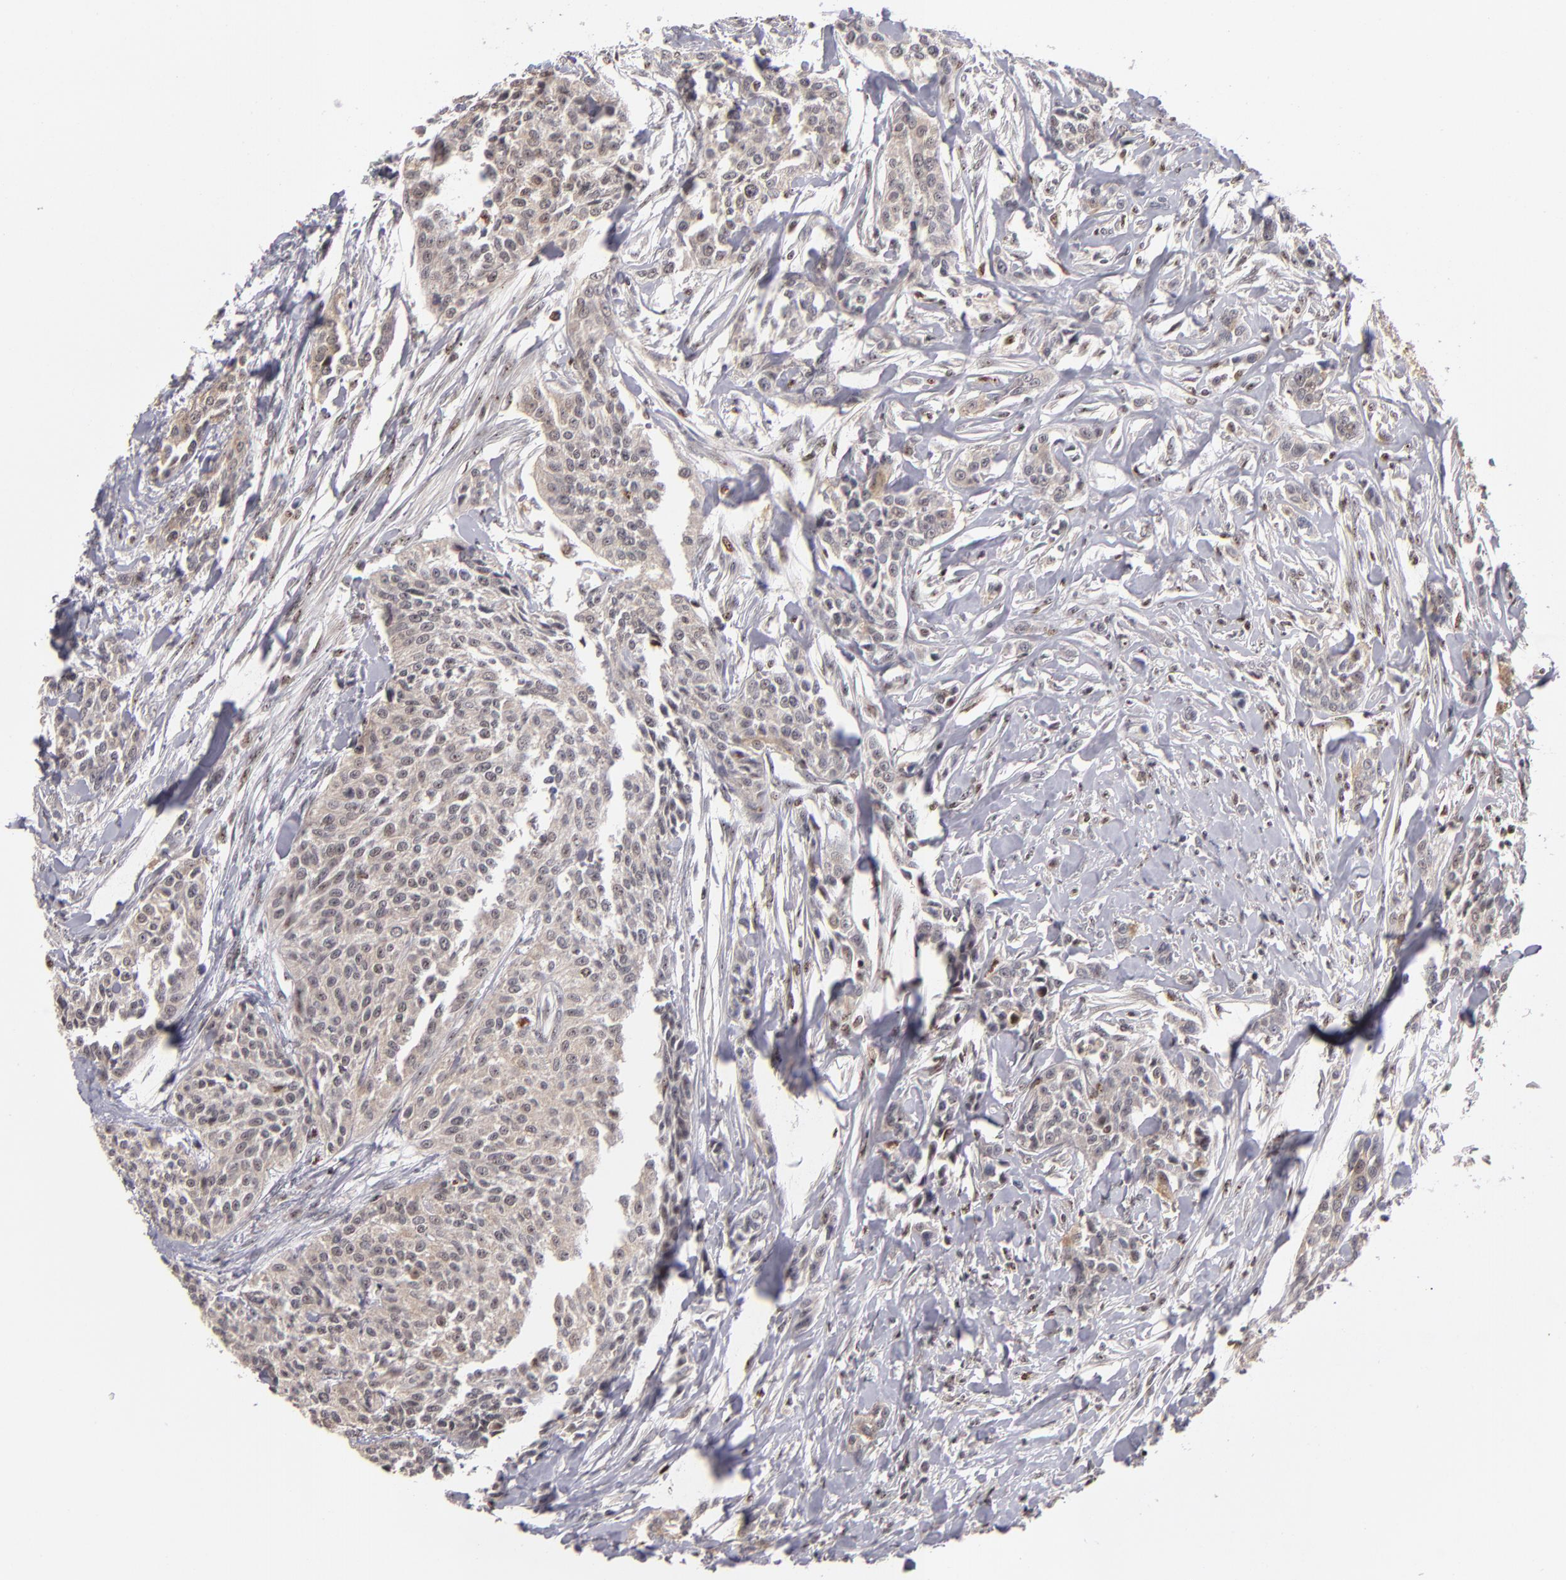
{"staining": {"intensity": "weak", "quantity": ">75%", "location": "cytoplasmic/membranous,nuclear"}, "tissue": "urothelial cancer", "cell_type": "Tumor cells", "image_type": "cancer", "snomed": [{"axis": "morphology", "description": "Urothelial carcinoma, High grade"}, {"axis": "topography", "description": "Urinary bladder"}], "caption": "Immunohistochemical staining of human urothelial cancer shows weak cytoplasmic/membranous and nuclear protein positivity in approximately >75% of tumor cells. The staining was performed using DAB to visualize the protein expression in brown, while the nuclei were stained in blue with hematoxylin (Magnification: 20x).", "gene": "PCNX4", "patient": {"sex": "male", "age": 56}}